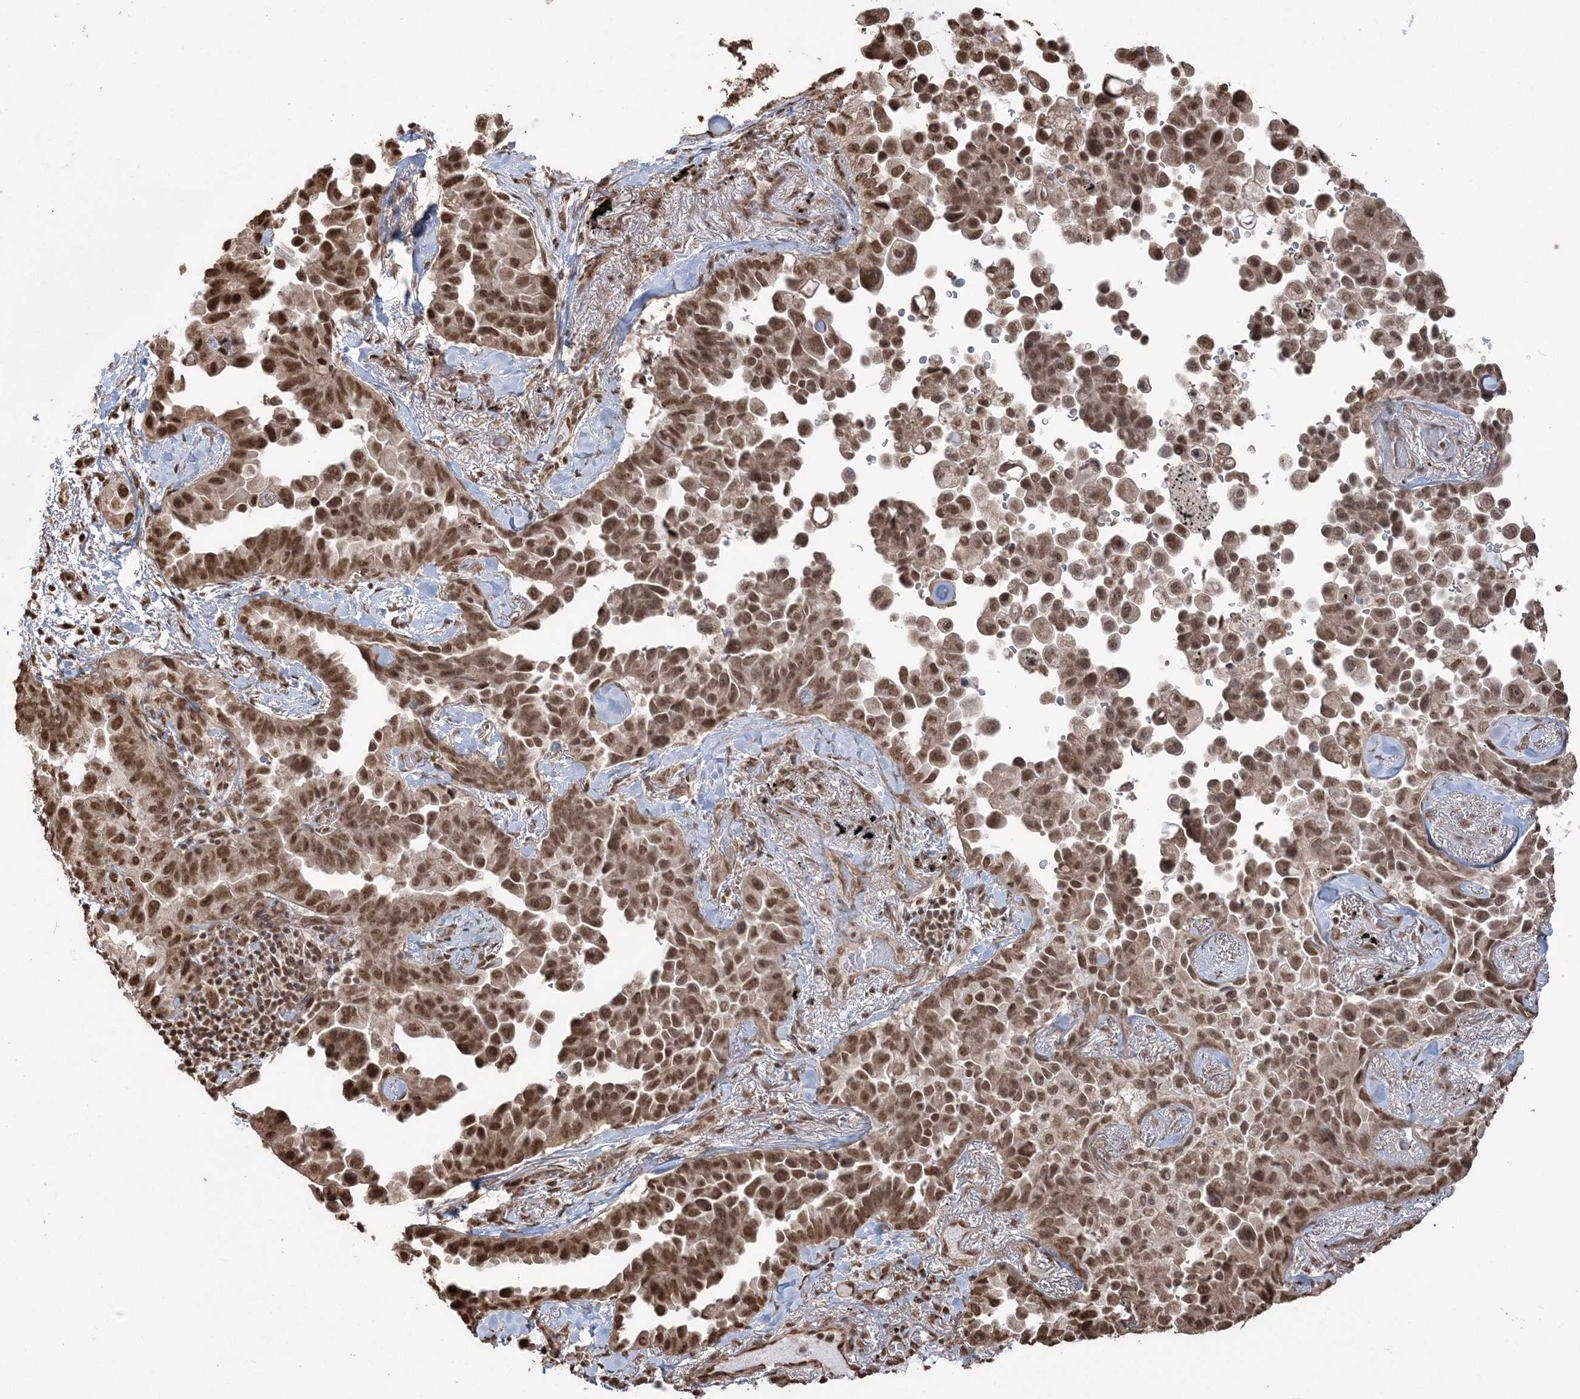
{"staining": {"intensity": "strong", "quantity": "25%-75%", "location": "nuclear"}, "tissue": "lung cancer", "cell_type": "Tumor cells", "image_type": "cancer", "snomed": [{"axis": "morphology", "description": "Adenocarcinoma, NOS"}, {"axis": "topography", "description": "Lung"}], "caption": "Approximately 25%-75% of tumor cells in lung cancer display strong nuclear protein staining as visualized by brown immunohistochemical staining.", "gene": "ZNF839", "patient": {"sex": "female", "age": 67}}